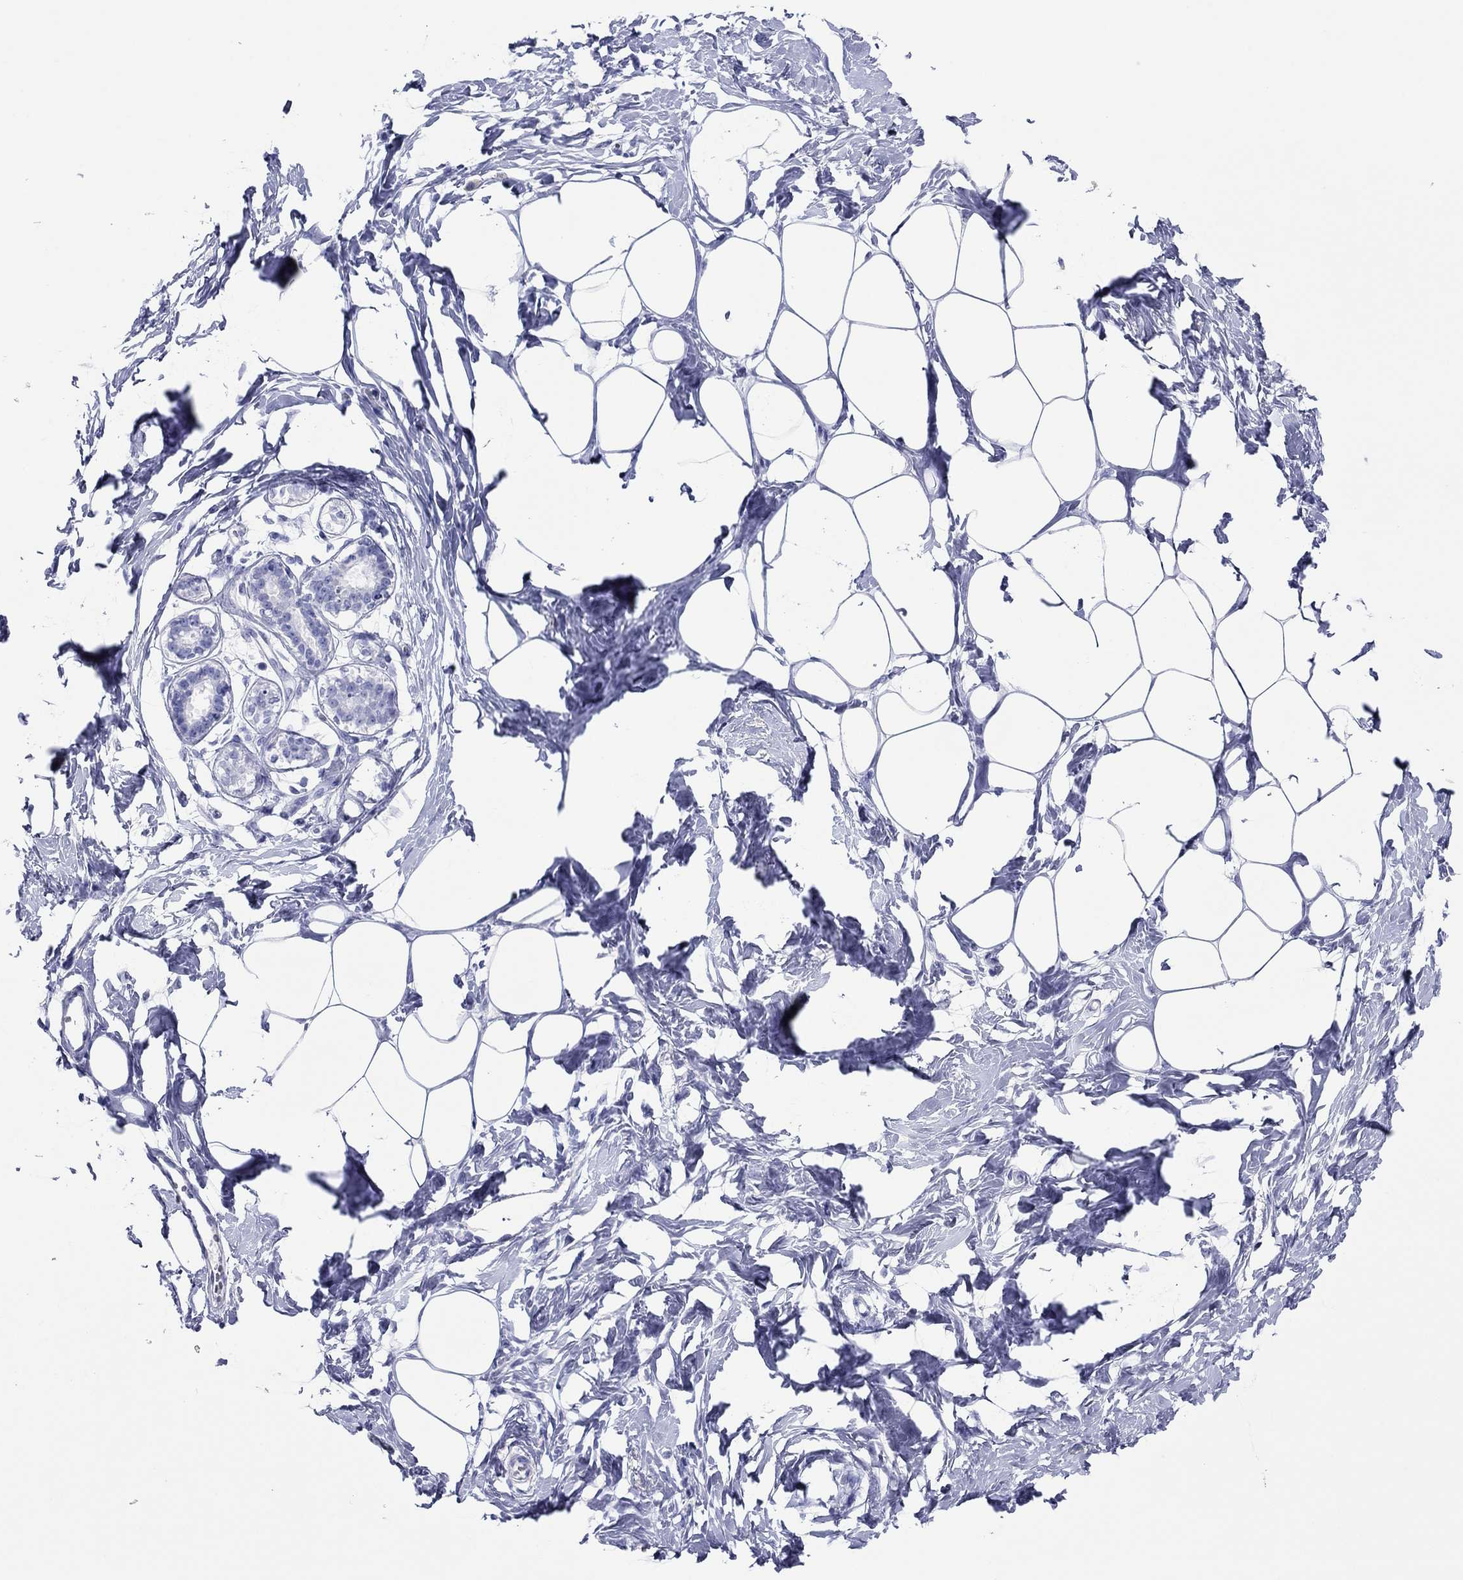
{"staining": {"intensity": "negative", "quantity": "none", "location": "none"}, "tissue": "breast", "cell_type": "Adipocytes", "image_type": "normal", "snomed": [{"axis": "morphology", "description": "Normal tissue, NOS"}, {"axis": "morphology", "description": "Lobular carcinoma, in situ"}, {"axis": "topography", "description": "Breast"}], "caption": "IHC of unremarkable human breast demonstrates no positivity in adipocytes. Brightfield microscopy of immunohistochemistry stained with DAB (brown) and hematoxylin (blue), captured at high magnification.", "gene": "ATP4A", "patient": {"sex": "female", "age": 35}}